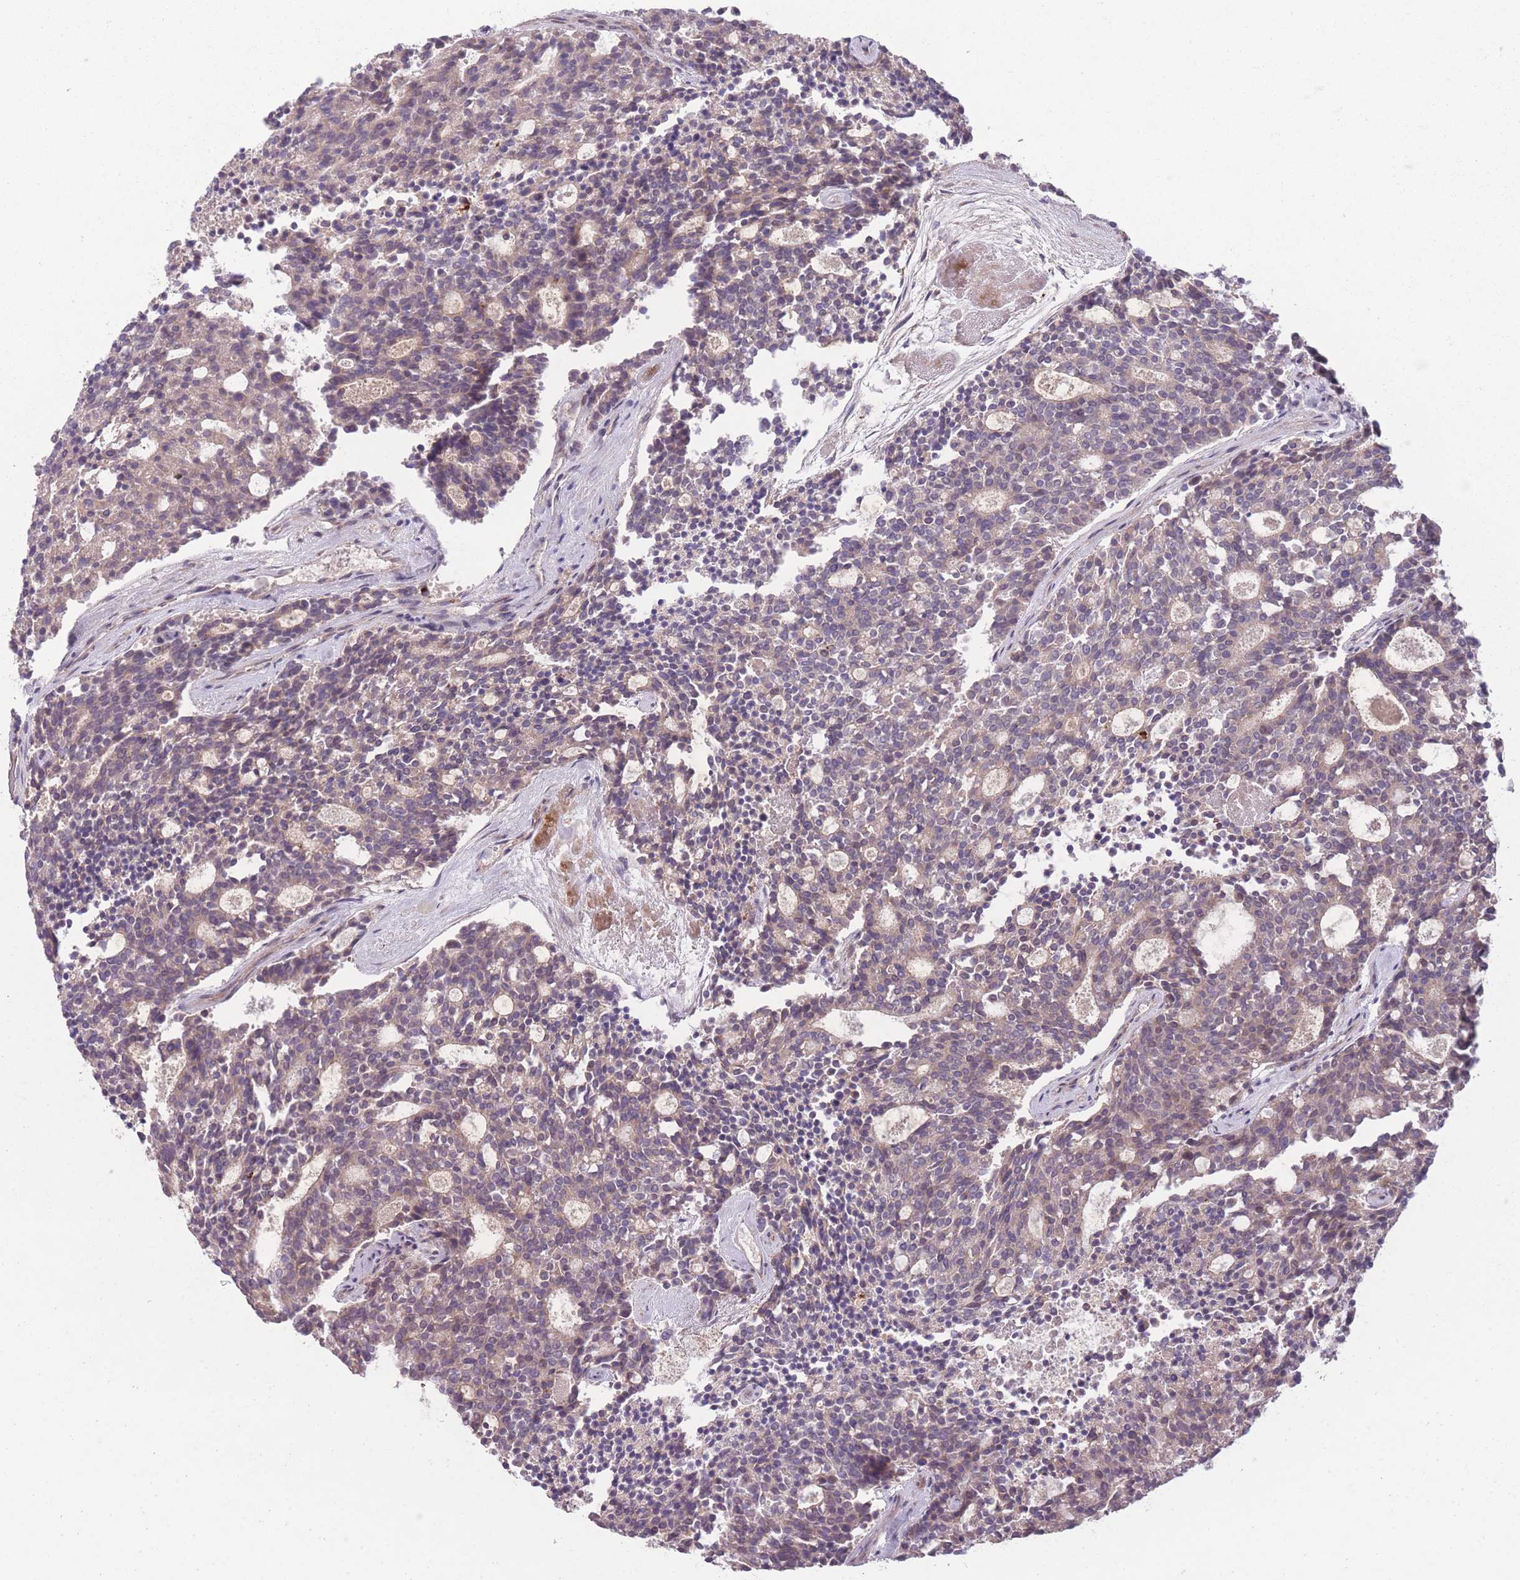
{"staining": {"intensity": "negative", "quantity": "none", "location": "none"}, "tissue": "carcinoid", "cell_type": "Tumor cells", "image_type": "cancer", "snomed": [{"axis": "morphology", "description": "Carcinoid, malignant, NOS"}, {"axis": "topography", "description": "Pancreas"}], "caption": "Tumor cells show no significant protein positivity in carcinoid.", "gene": "OR2V2", "patient": {"sex": "female", "age": 54}}